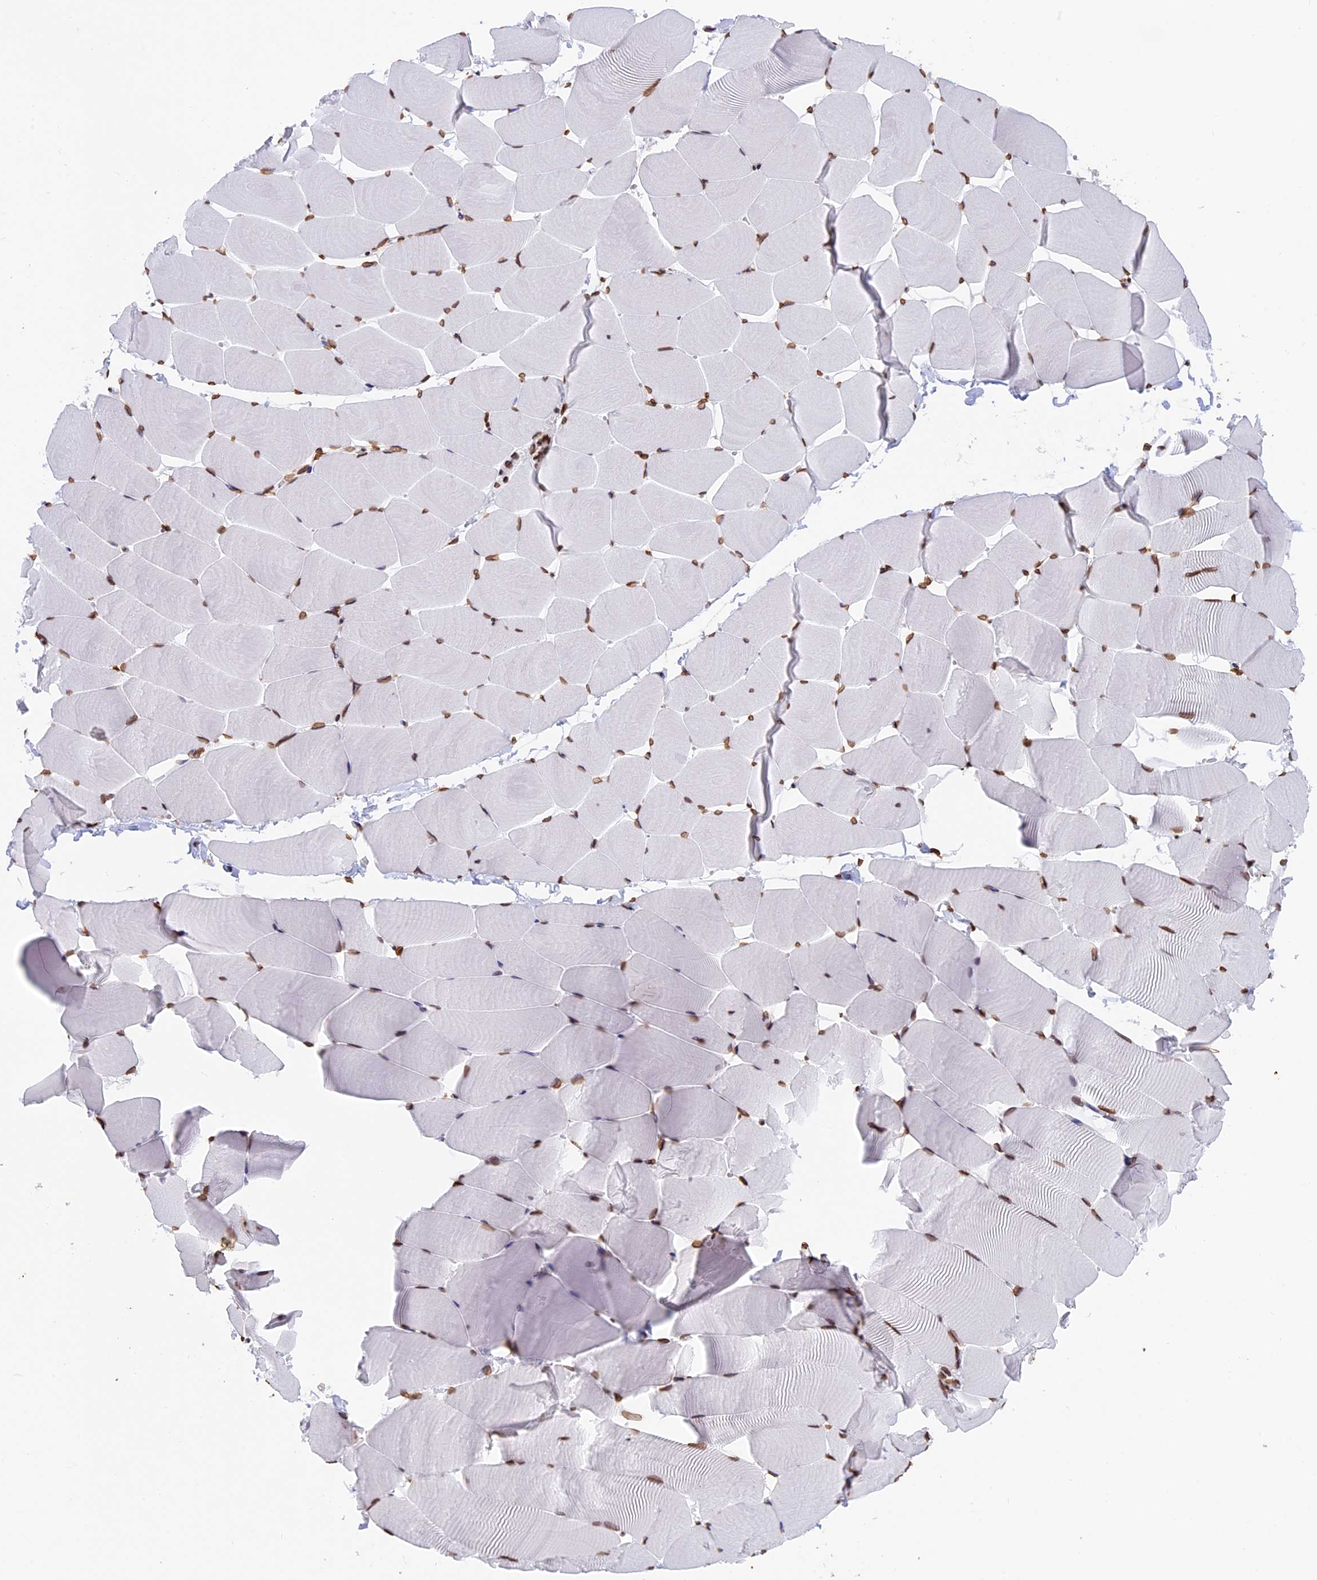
{"staining": {"intensity": "moderate", "quantity": "25%-75%", "location": "nuclear"}, "tissue": "skeletal muscle", "cell_type": "Myocytes", "image_type": "normal", "snomed": [{"axis": "morphology", "description": "Normal tissue, NOS"}, {"axis": "topography", "description": "Skeletal muscle"}], "caption": "Protein expression analysis of normal skeletal muscle demonstrates moderate nuclear positivity in about 25%-75% of myocytes.", "gene": "TMPRSS7", "patient": {"sex": "male", "age": 25}}